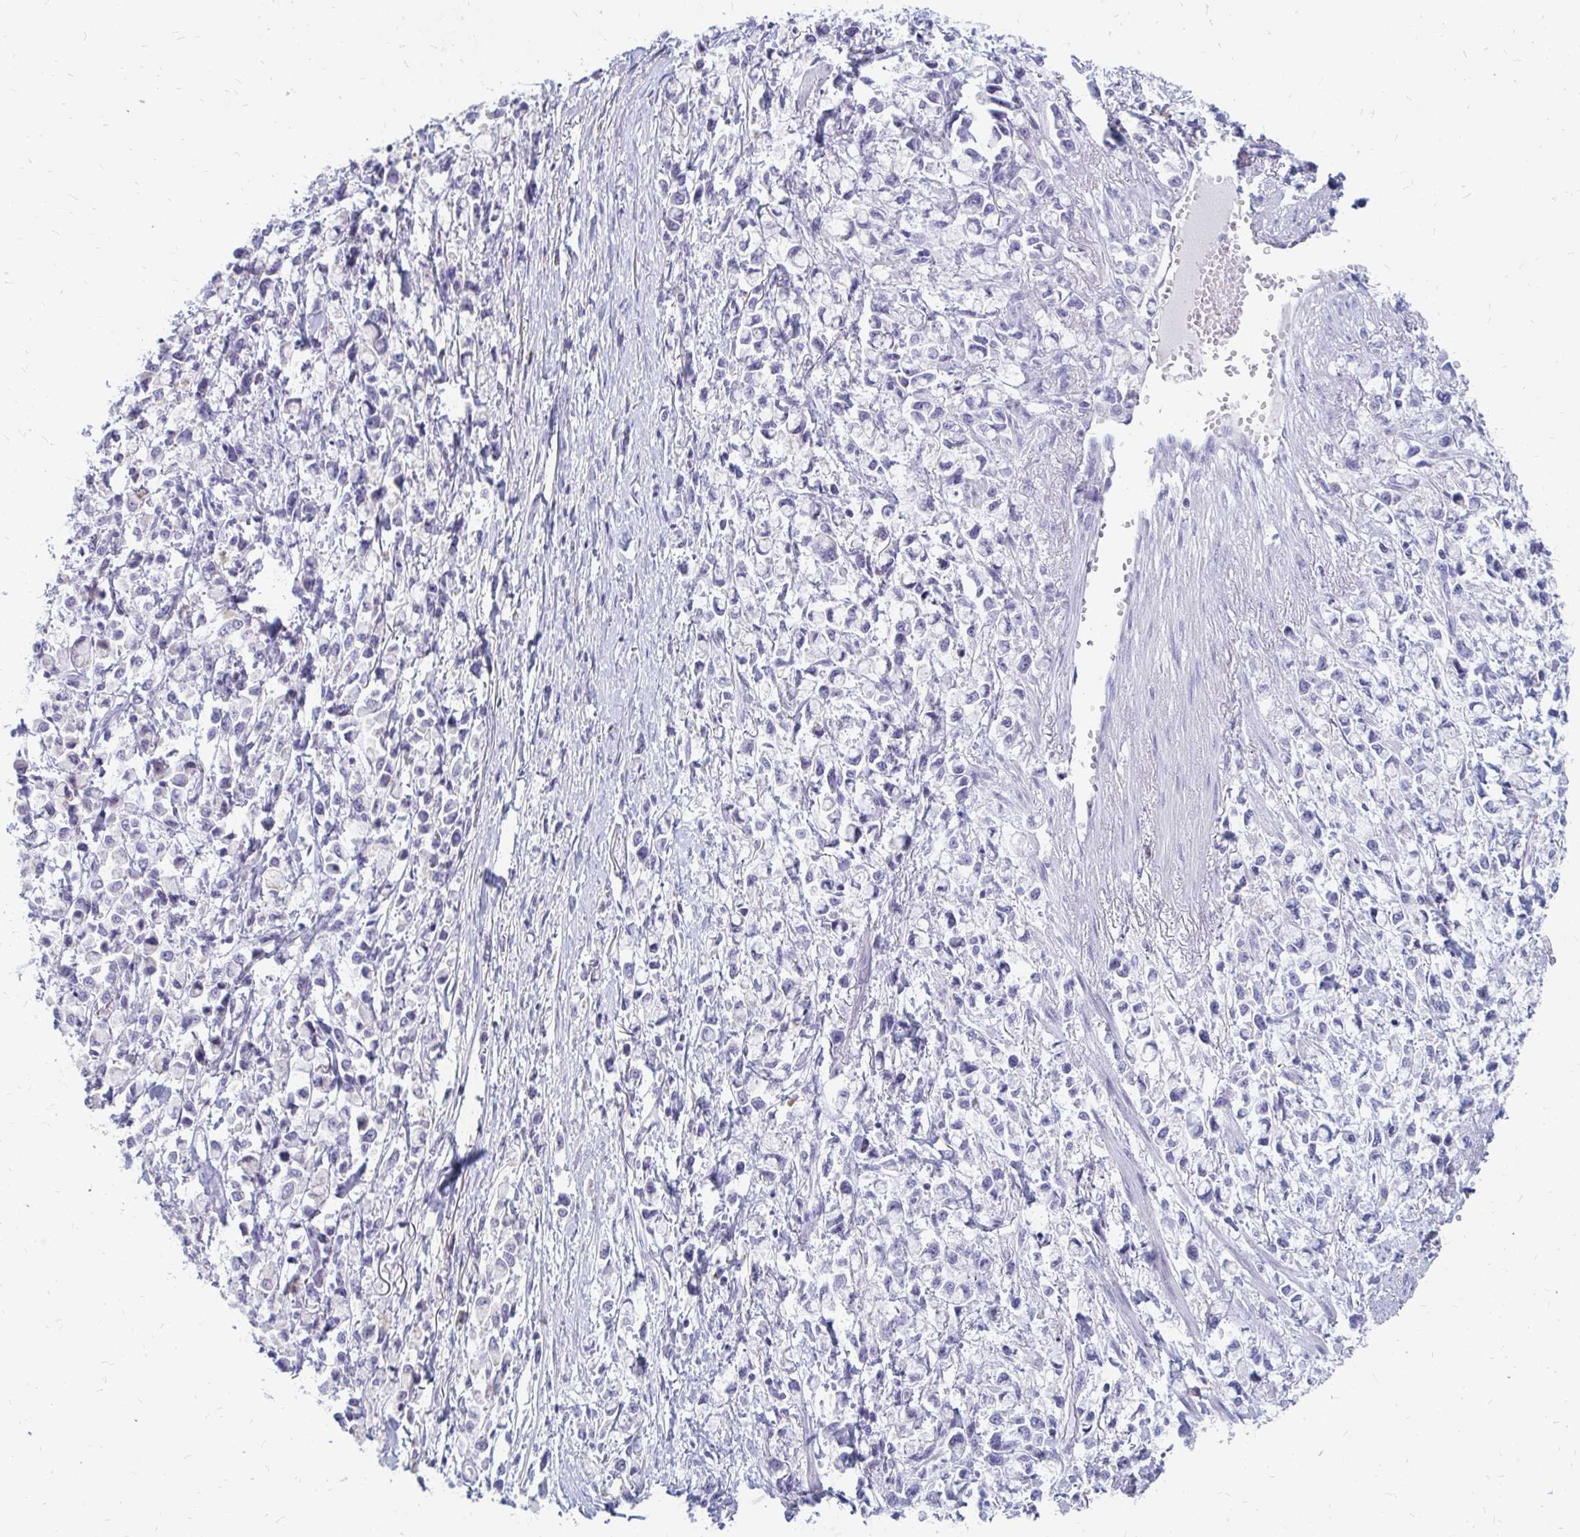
{"staining": {"intensity": "negative", "quantity": "none", "location": "none"}, "tissue": "stomach cancer", "cell_type": "Tumor cells", "image_type": "cancer", "snomed": [{"axis": "morphology", "description": "Adenocarcinoma, NOS"}, {"axis": "topography", "description": "Stomach"}], "caption": "IHC micrograph of neoplastic tissue: human stomach adenocarcinoma stained with DAB (3,3'-diaminobenzidine) shows no significant protein positivity in tumor cells.", "gene": "OR10V1", "patient": {"sex": "female", "age": 81}}